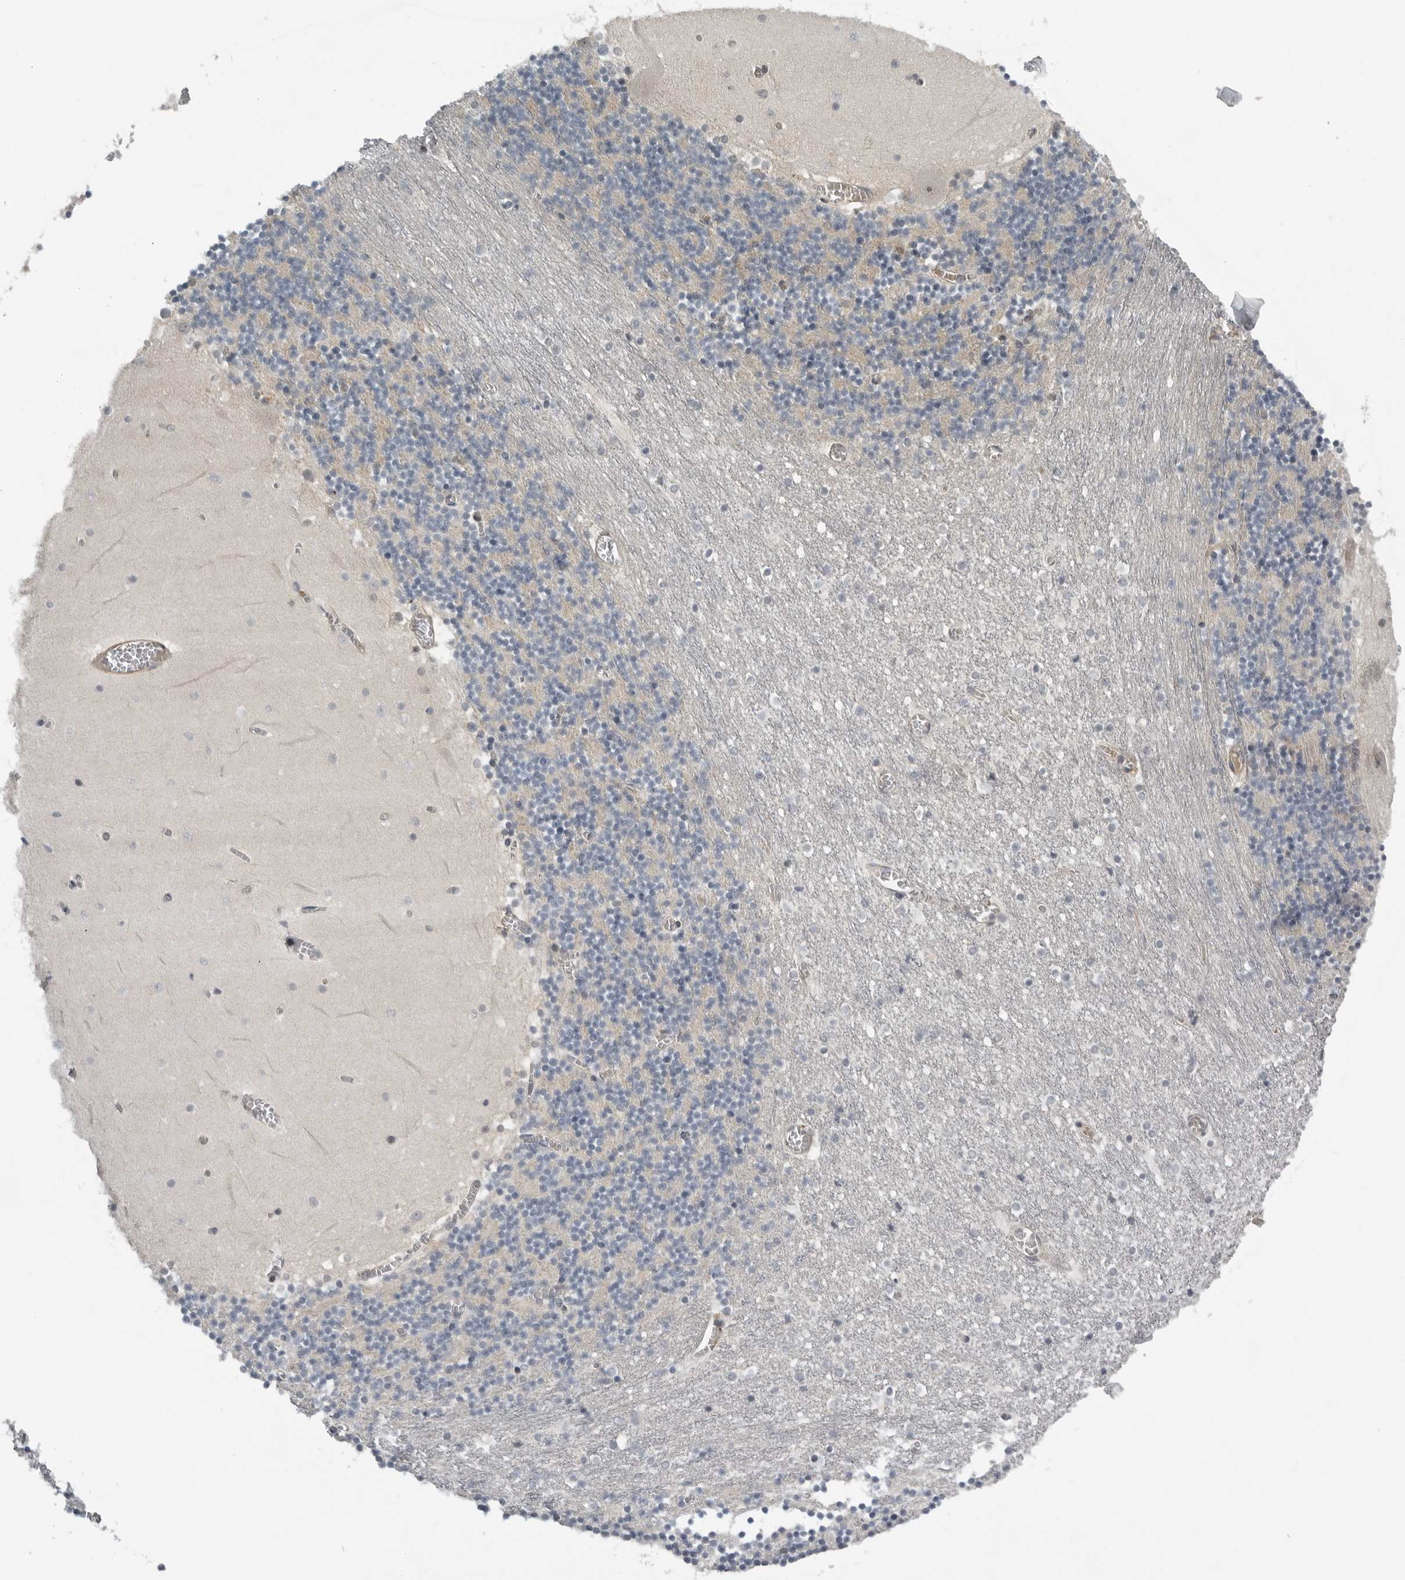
{"staining": {"intensity": "negative", "quantity": "none", "location": "none"}, "tissue": "cerebellum", "cell_type": "Cells in granular layer", "image_type": "normal", "snomed": [{"axis": "morphology", "description": "Normal tissue, NOS"}, {"axis": "topography", "description": "Cerebellum"}], "caption": "Immunohistochemistry of unremarkable human cerebellum displays no expression in cells in granular layer. The staining is performed using DAB brown chromogen with nuclei counter-stained in using hematoxylin.", "gene": "ALPK2", "patient": {"sex": "female", "age": 28}}